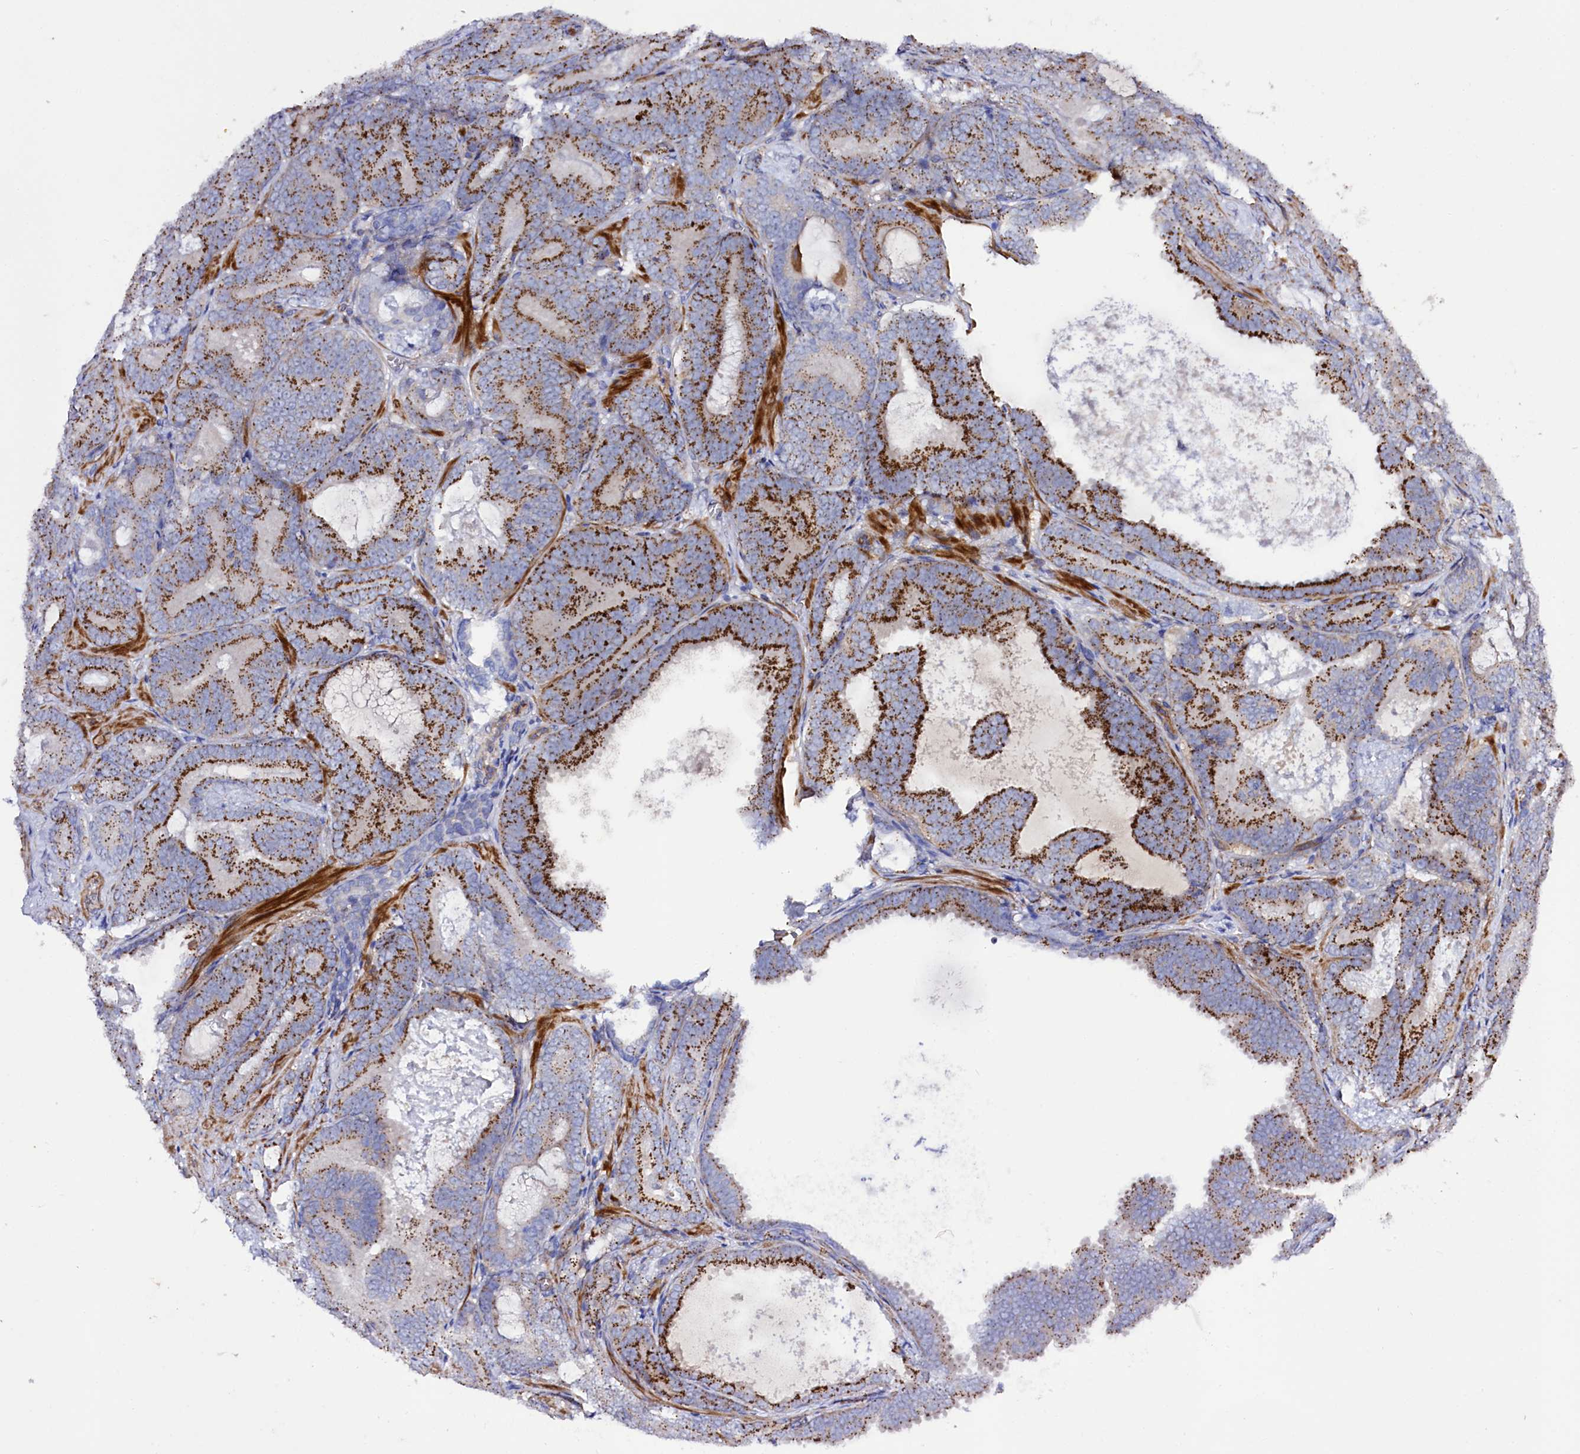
{"staining": {"intensity": "strong", "quantity": ">75%", "location": "cytoplasmic/membranous"}, "tissue": "prostate cancer", "cell_type": "Tumor cells", "image_type": "cancer", "snomed": [{"axis": "morphology", "description": "Adenocarcinoma, Low grade"}, {"axis": "topography", "description": "Prostate"}], "caption": "A micrograph of human prostate adenocarcinoma (low-grade) stained for a protein shows strong cytoplasmic/membranous brown staining in tumor cells. The staining was performed using DAB (3,3'-diaminobenzidine) to visualize the protein expression in brown, while the nuclei were stained in blue with hematoxylin (Magnification: 20x).", "gene": "SLC7A1", "patient": {"sex": "male", "age": 60}}